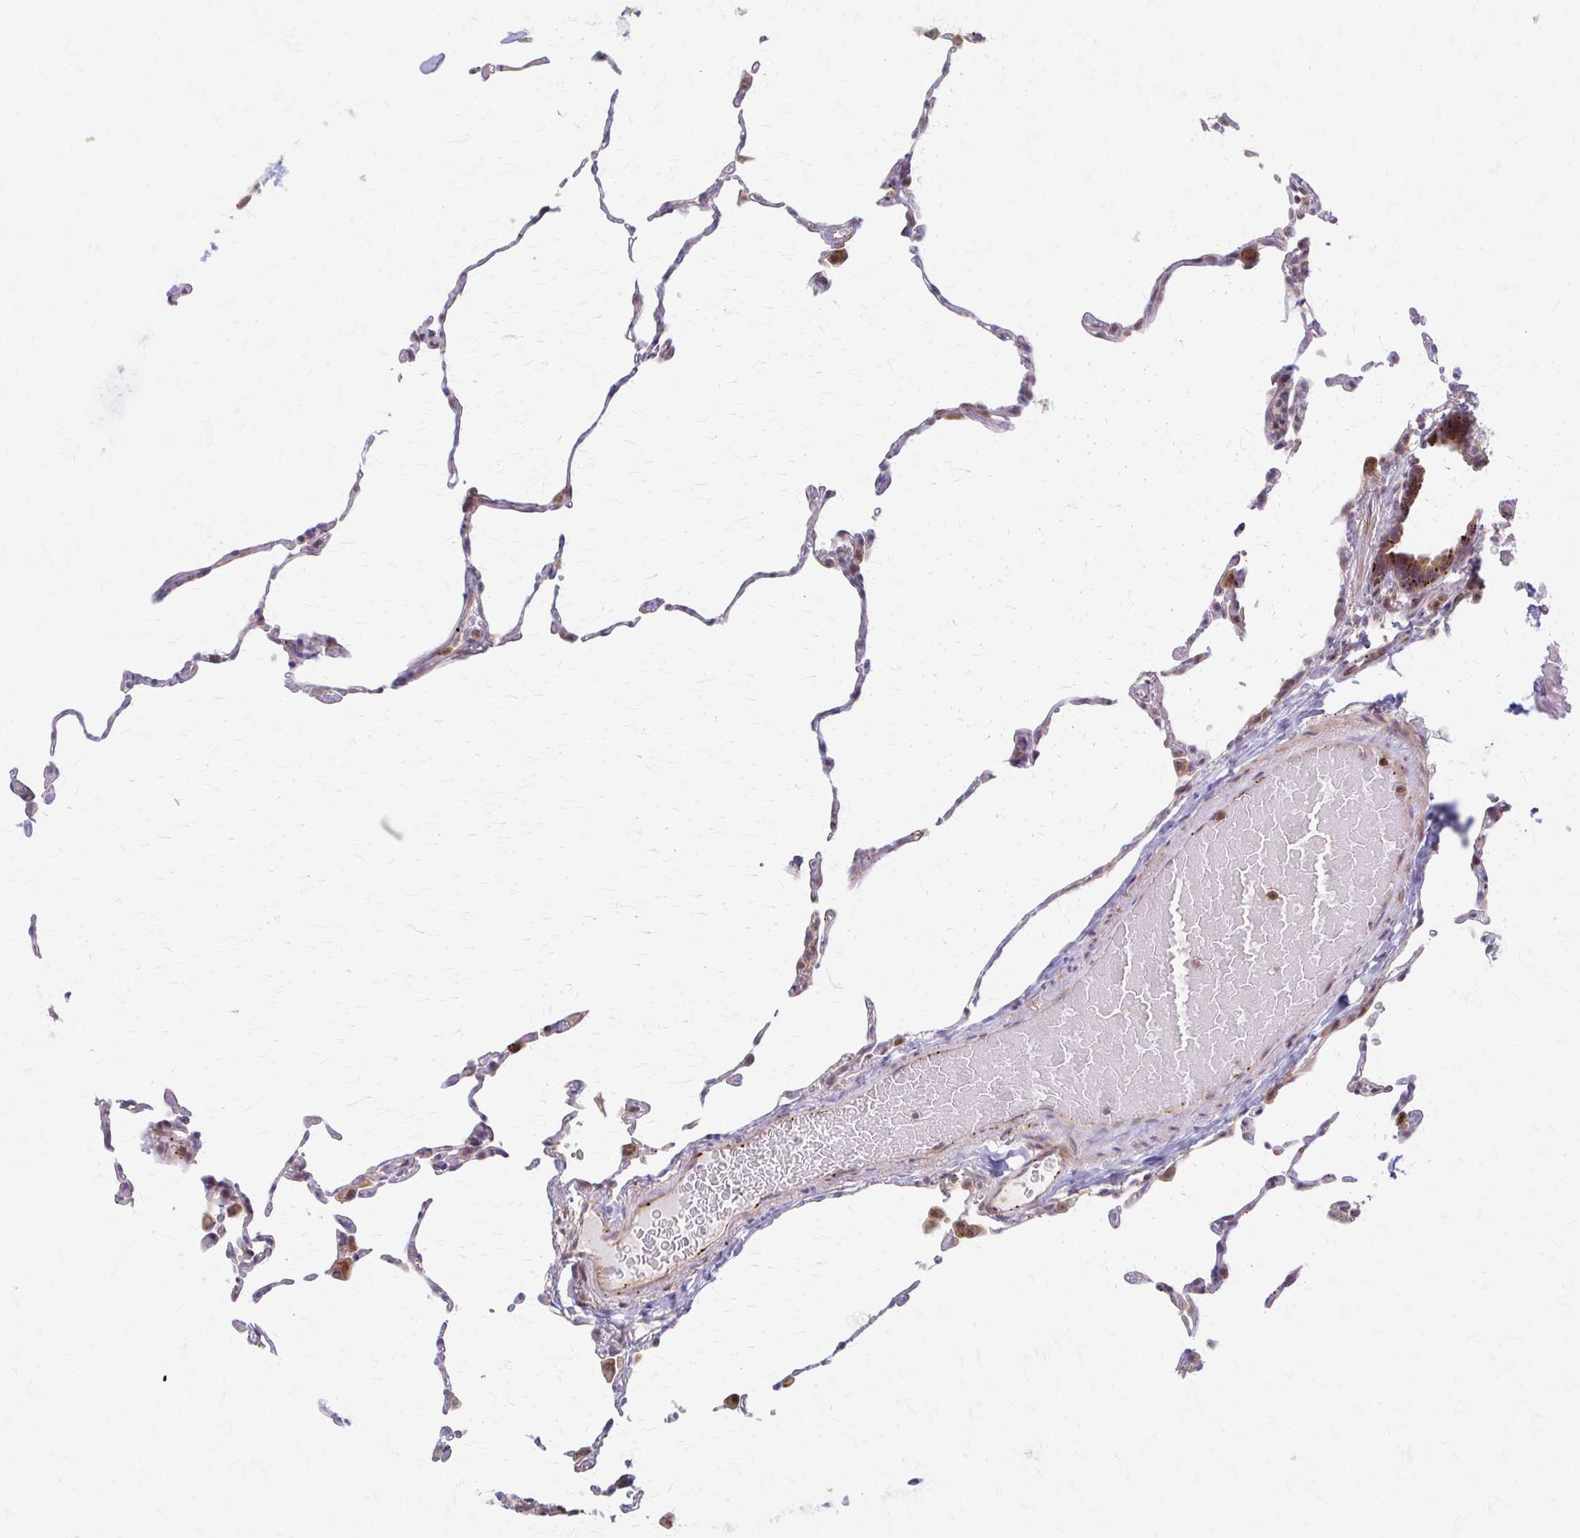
{"staining": {"intensity": "negative", "quantity": "none", "location": "none"}, "tissue": "lung", "cell_type": "Alveolar cells", "image_type": "normal", "snomed": [{"axis": "morphology", "description": "Normal tissue, NOS"}, {"axis": "topography", "description": "Lung"}], "caption": "This histopathology image is of unremarkable lung stained with immunohistochemistry to label a protein in brown with the nuclei are counter-stained blue. There is no staining in alveolar cells.", "gene": "ARHGAP35", "patient": {"sex": "female", "age": 57}}